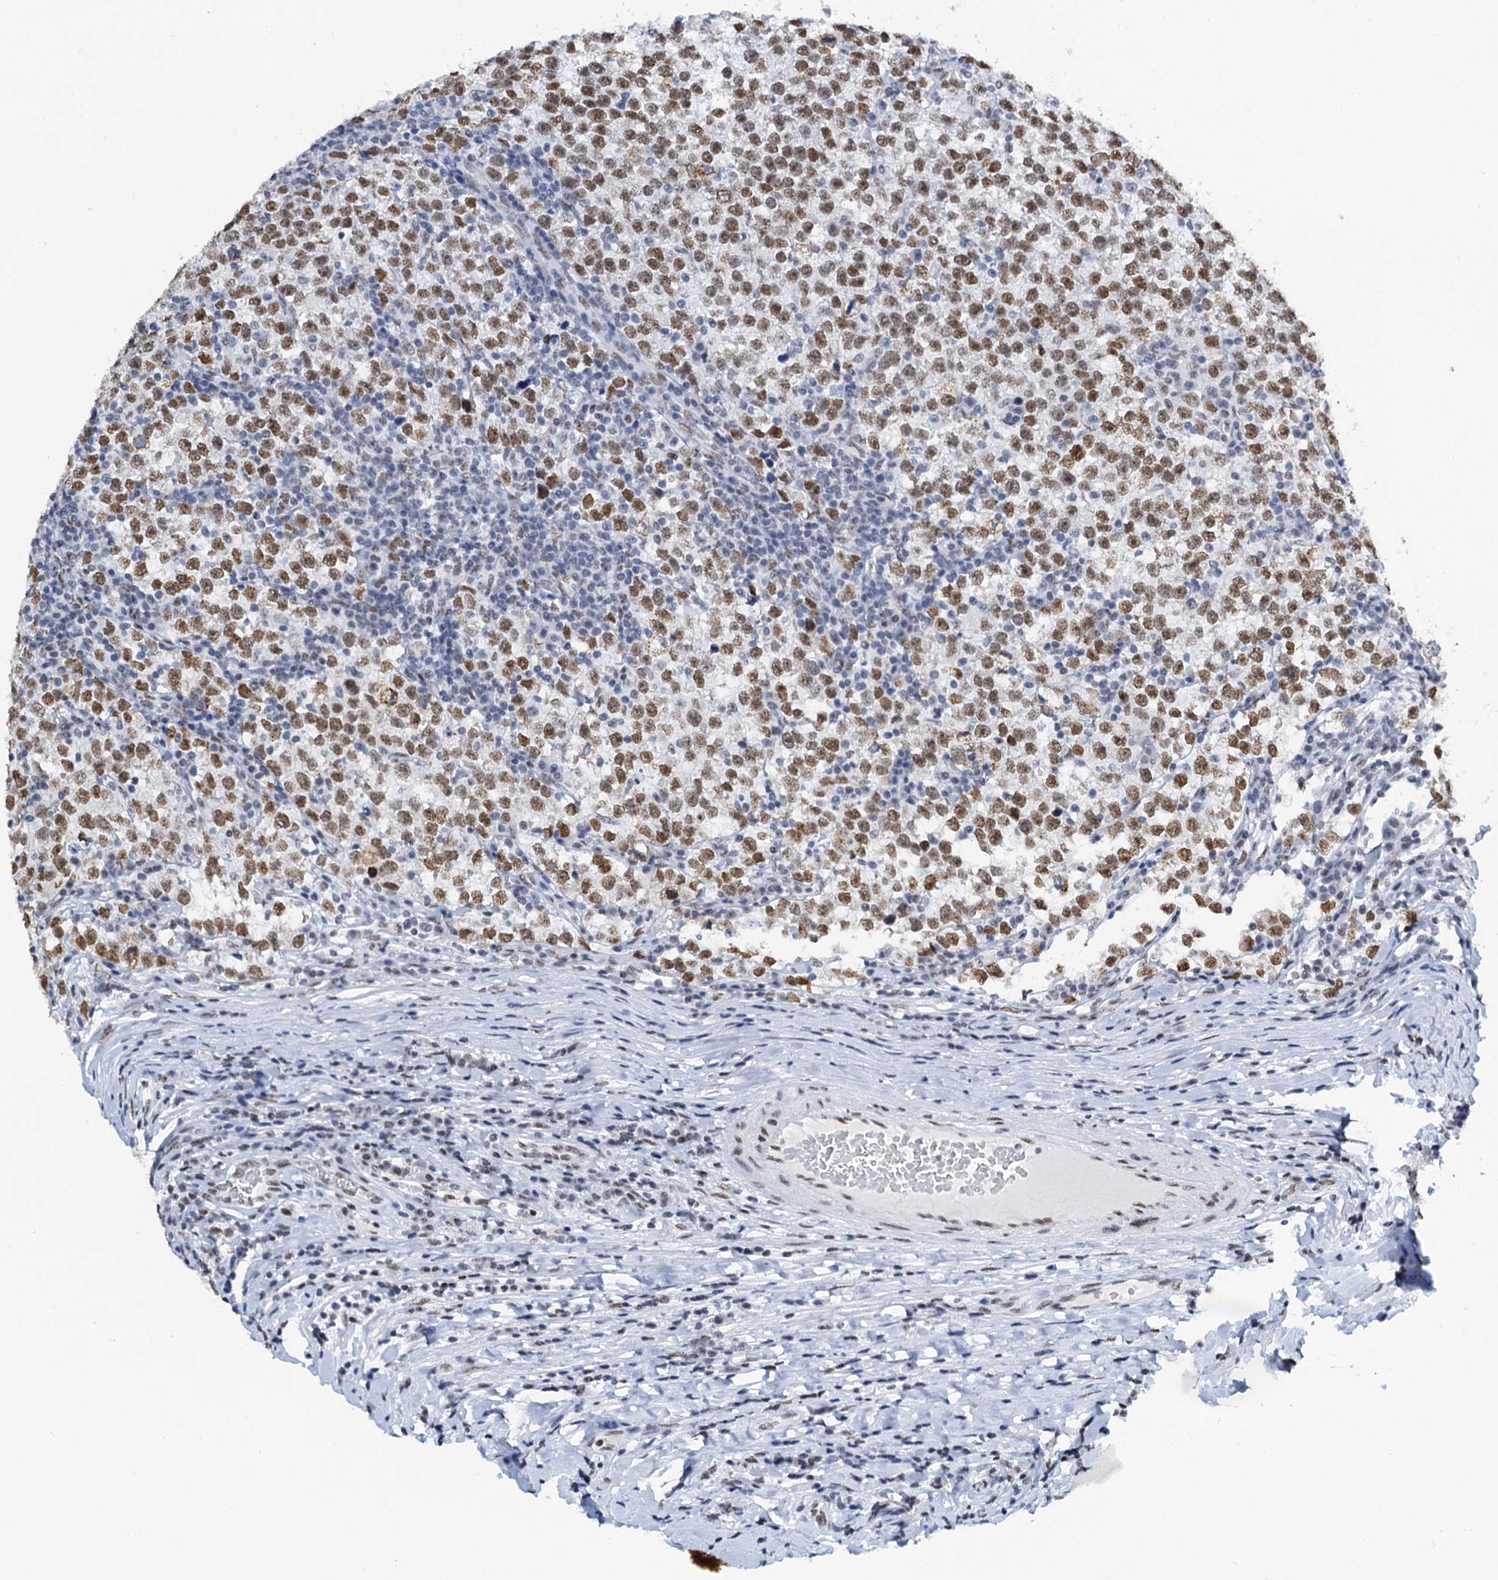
{"staining": {"intensity": "moderate", "quantity": ">75%", "location": "nuclear"}, "tissue": "testis cancer", "cell_type": "Tumor cells", "image_type": "cancer", "snomed": [{"axis": "morphology", "description": "Normal tissue, NOS"}, {"axis": "morphology", "description": "Seminoma, NOS"}, {"axis": "topography", "description": "Testis"}], "caption": "DAB (3,3'-diaminobenzidine) immunohistochemical staining of human testis cancer reveals moderate nuclear protein expression in about >75% of tumor cells.", "gene": "SLTM", "patient": {"sex": "male", "age": 43}}